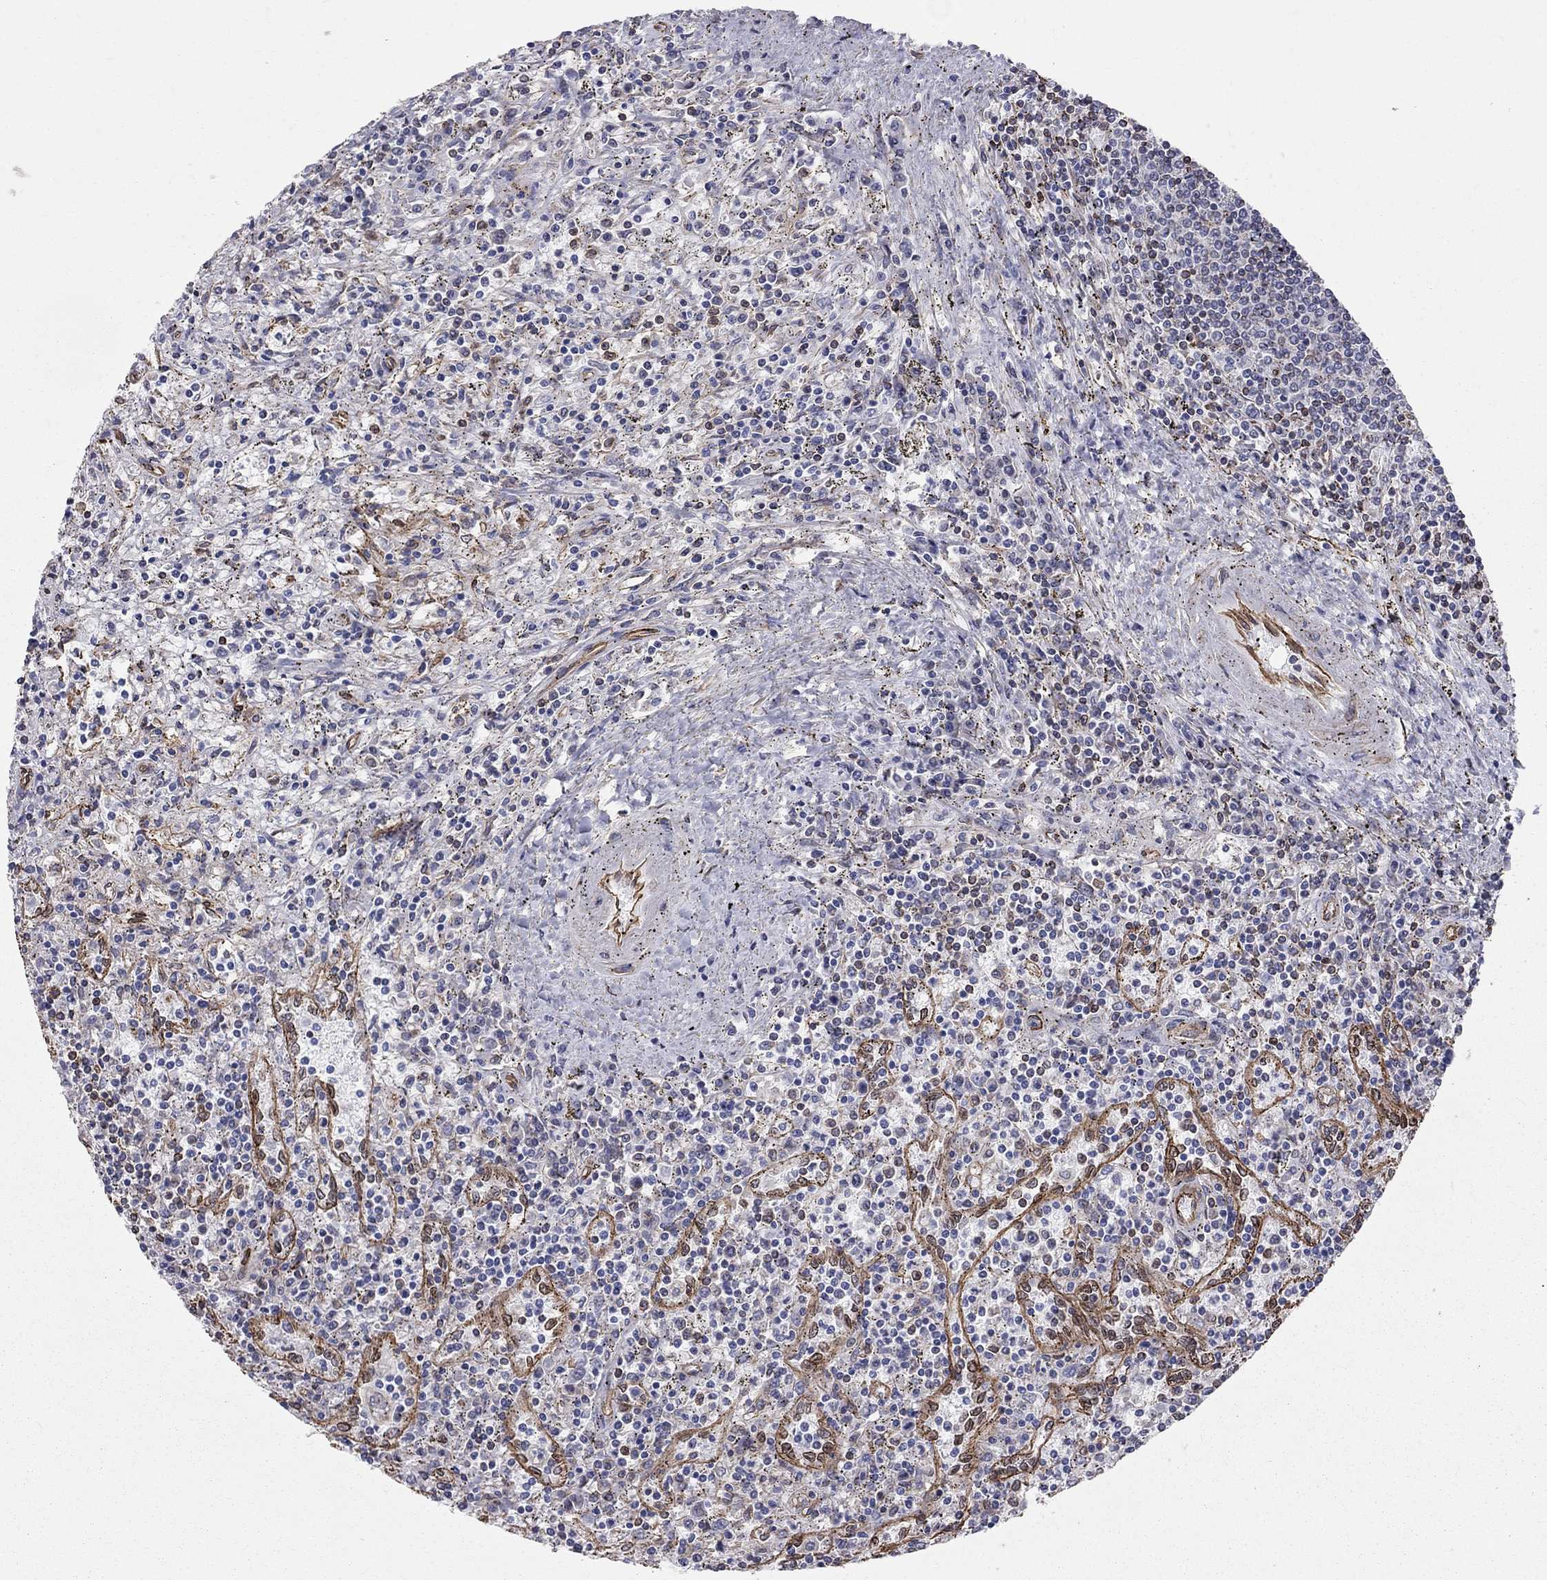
{"staining": {"intensity": "negative", "quantity": "none", "location": "none"}, "tissue": "lymphoma", "cell_type": "Tumor cells", "image_type": "cancer", "snomed": [{"axis": "morphology", "description": "Malignant lymphoma, non-Hodgkin's type, Low grade"}, {"axis": "topography", "description": "Spleen"}], "caption": "Protein analysis of malignant lymphoma, non-Hodgkin's type (low-grade) demonstrates no significant expression in tumor cells.", "gene": "BICDL2", "patient": {"sex": "male", "age": 62}}